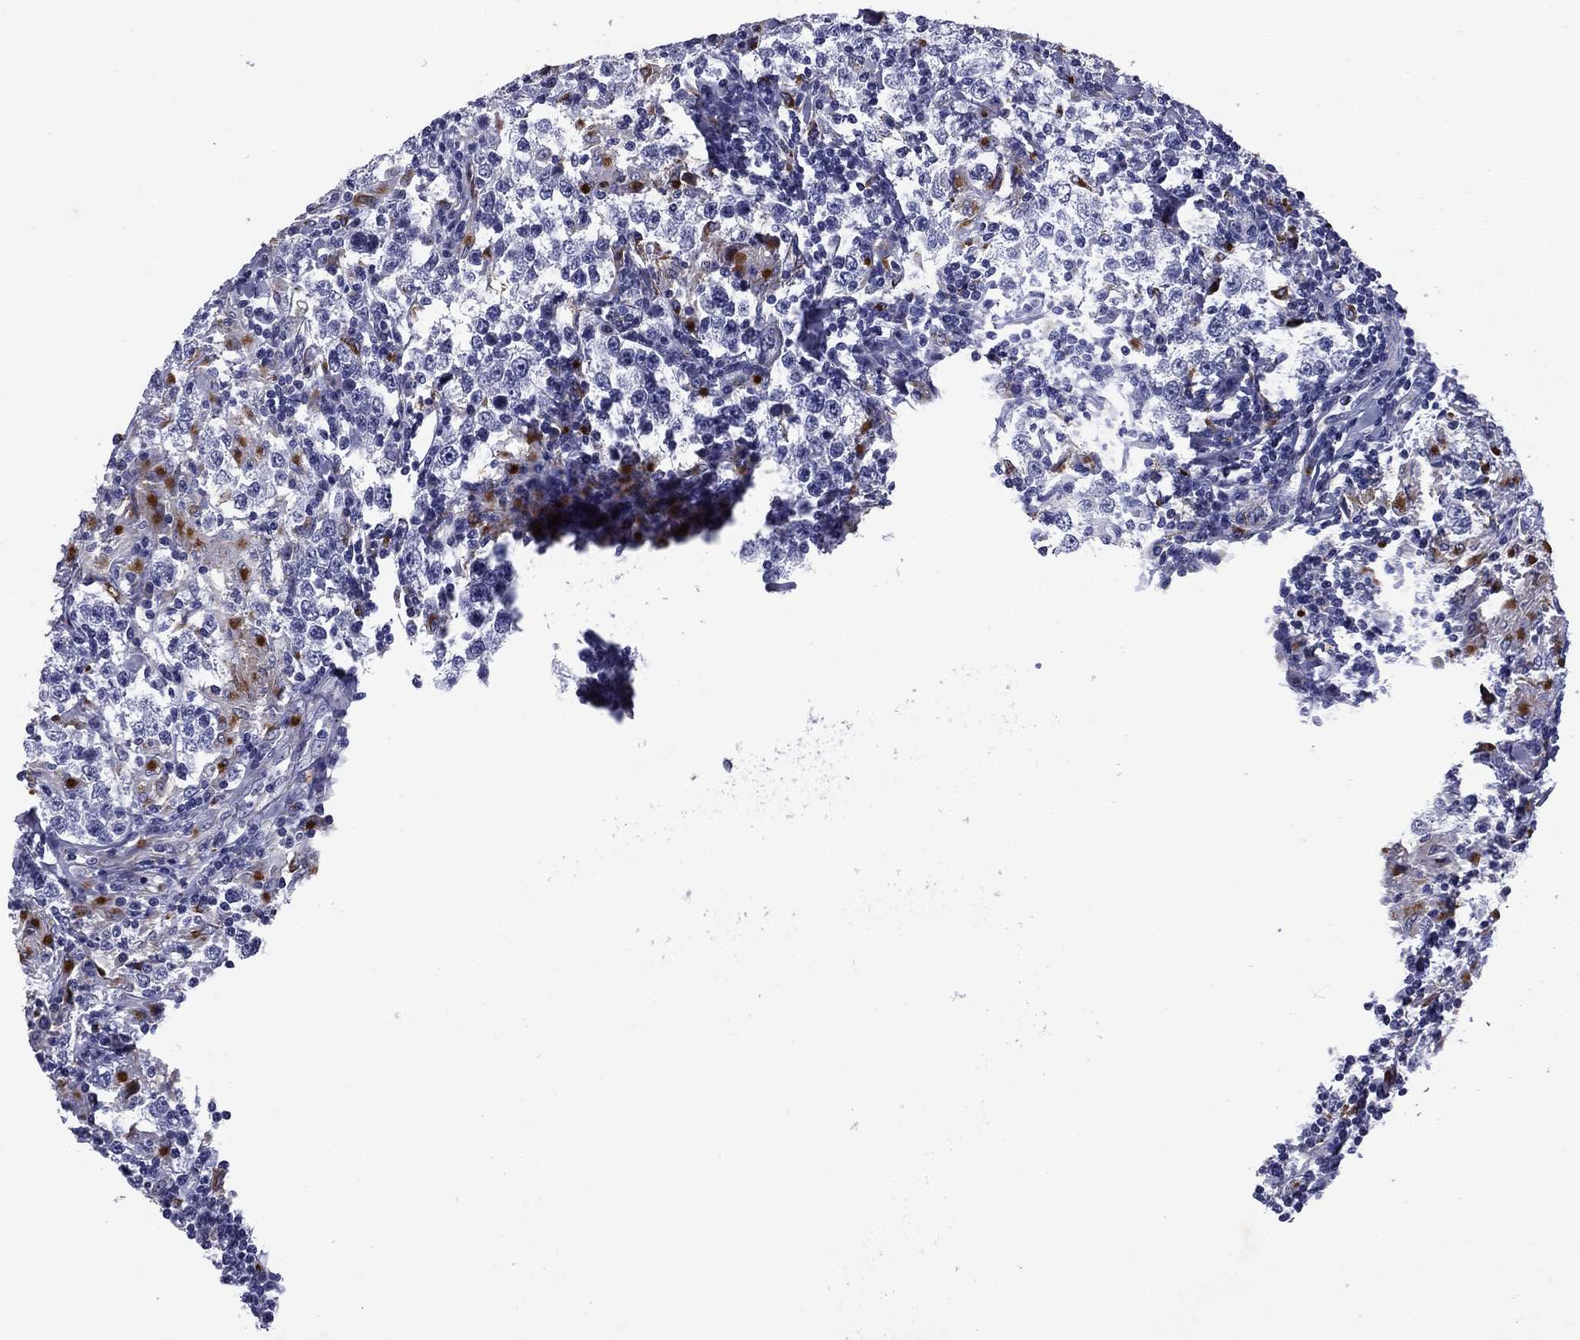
{"staining": {"intensity": "negative", "quantity": "none", "location": "none"}, "tissue": "testis cancer", "cell_type": "Tumor cells", "image_type": "cancer", "snomed": [{"axis": "morphology", "description": "Seminoma, NOS"}, {"axis": "morphology", "description": "Carcinoma, Embryonal, NOS"}, {"axis": "topography", "description": "Testis"}], "caption": "This is a photomicrograph of immunohistochemistry staining of testis embryonal carcinoma, which shows no positivity in tumor cells.", "gene": "MADCAM1", "patient": {"sex": "male", "age": 41}}